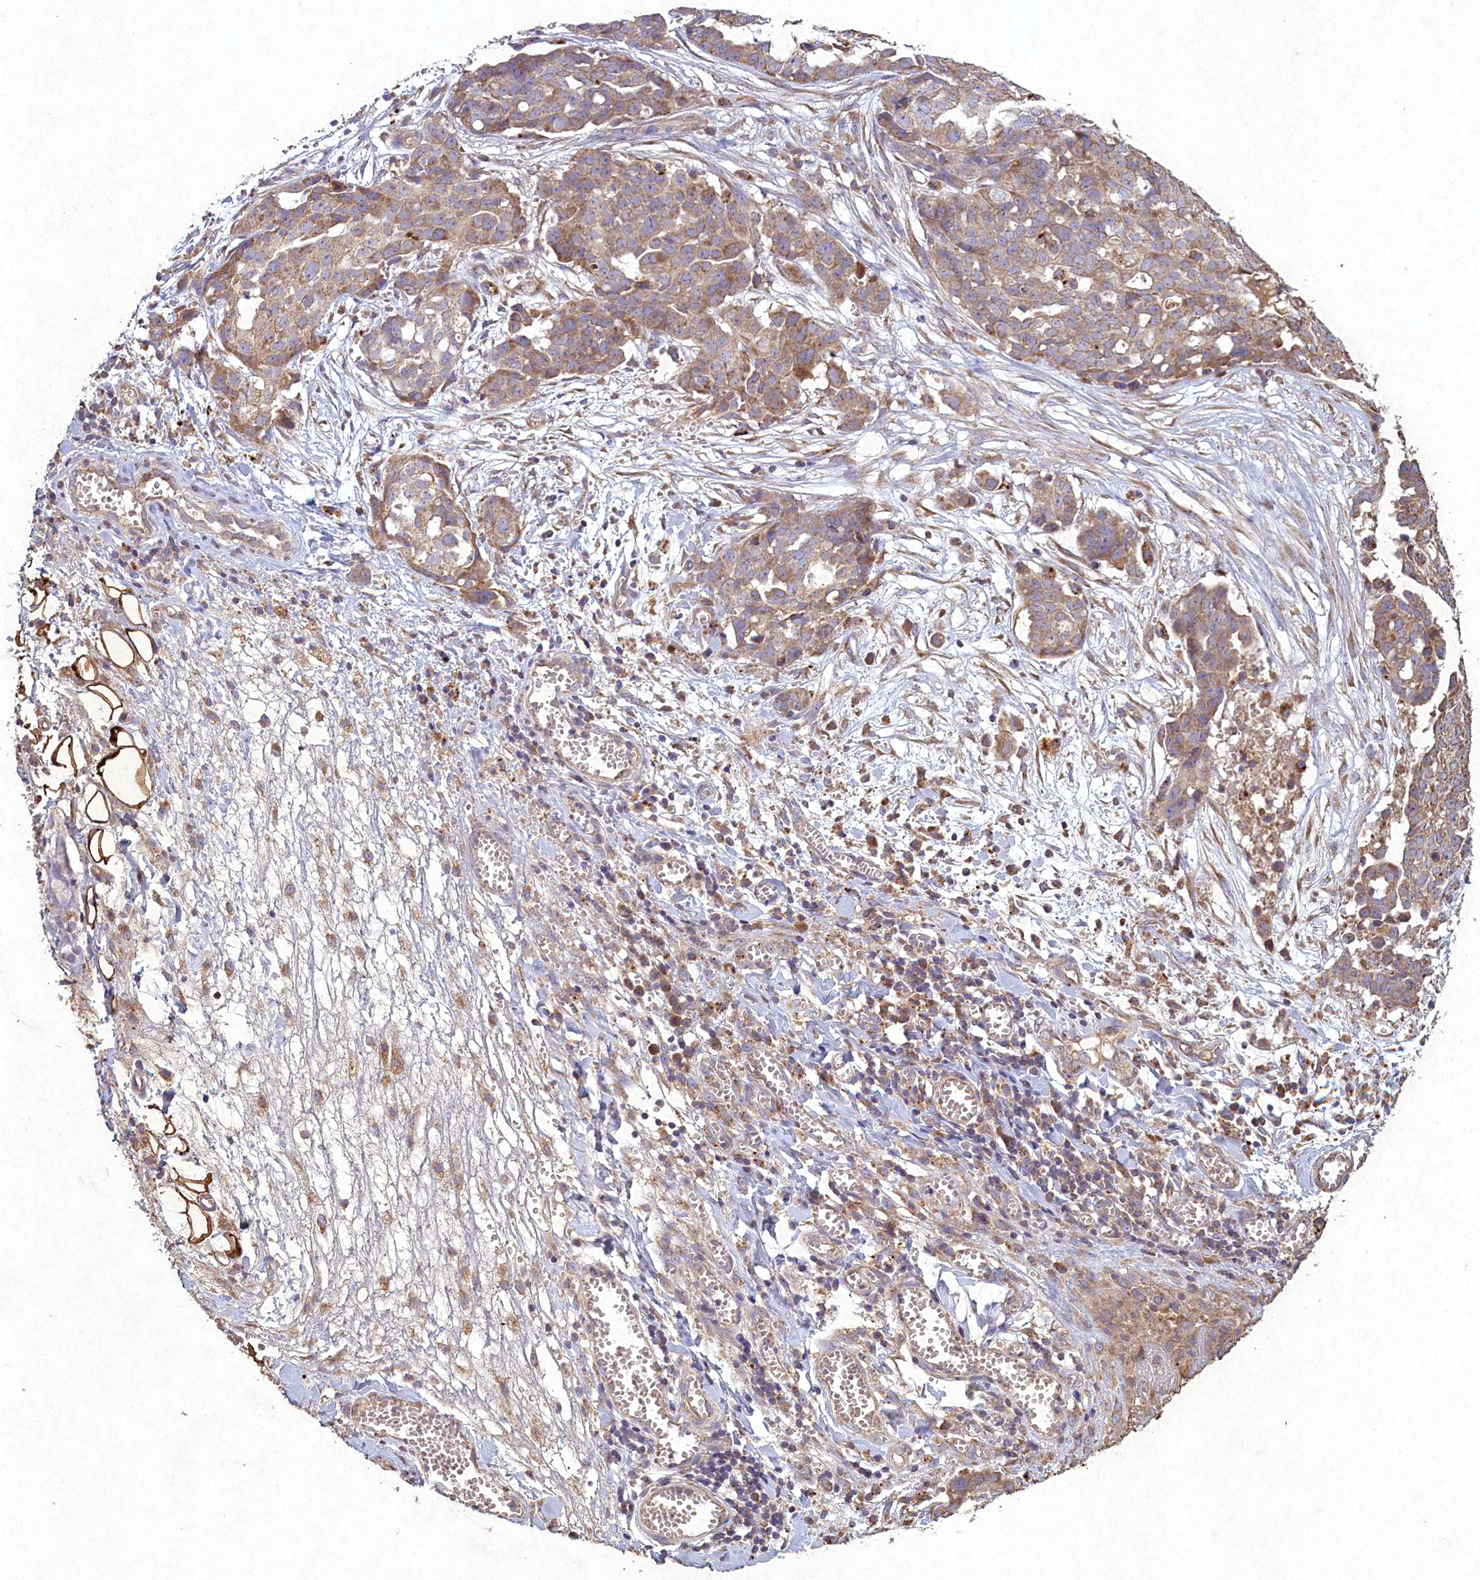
{"staining": {"intensity": "moderate", "quantity": "25%-75%", "location": "cytoplasmic/membranous"}, "tissue": "ovarian cancer", "cell_type": "Tumor cells", "image_type": "cancer", "snomed": [{"axis": "morphology", "description": "Cystadenocarcinoma, serous, NOS"}, {"axis": "topography", "description": "Soft tissue"}, {"axis": "topography", "description": "Ovary"}], "caption": "Immunohistochemical staining of human serous cystadenocarcinoma (ovarian) displays medium levels of moderate cytoplasmic/membranous protein positivity in about 25%-75% of tumor cells.", "gene": "CIAO2B", "patient": {"sex": "female", "age": 57}}